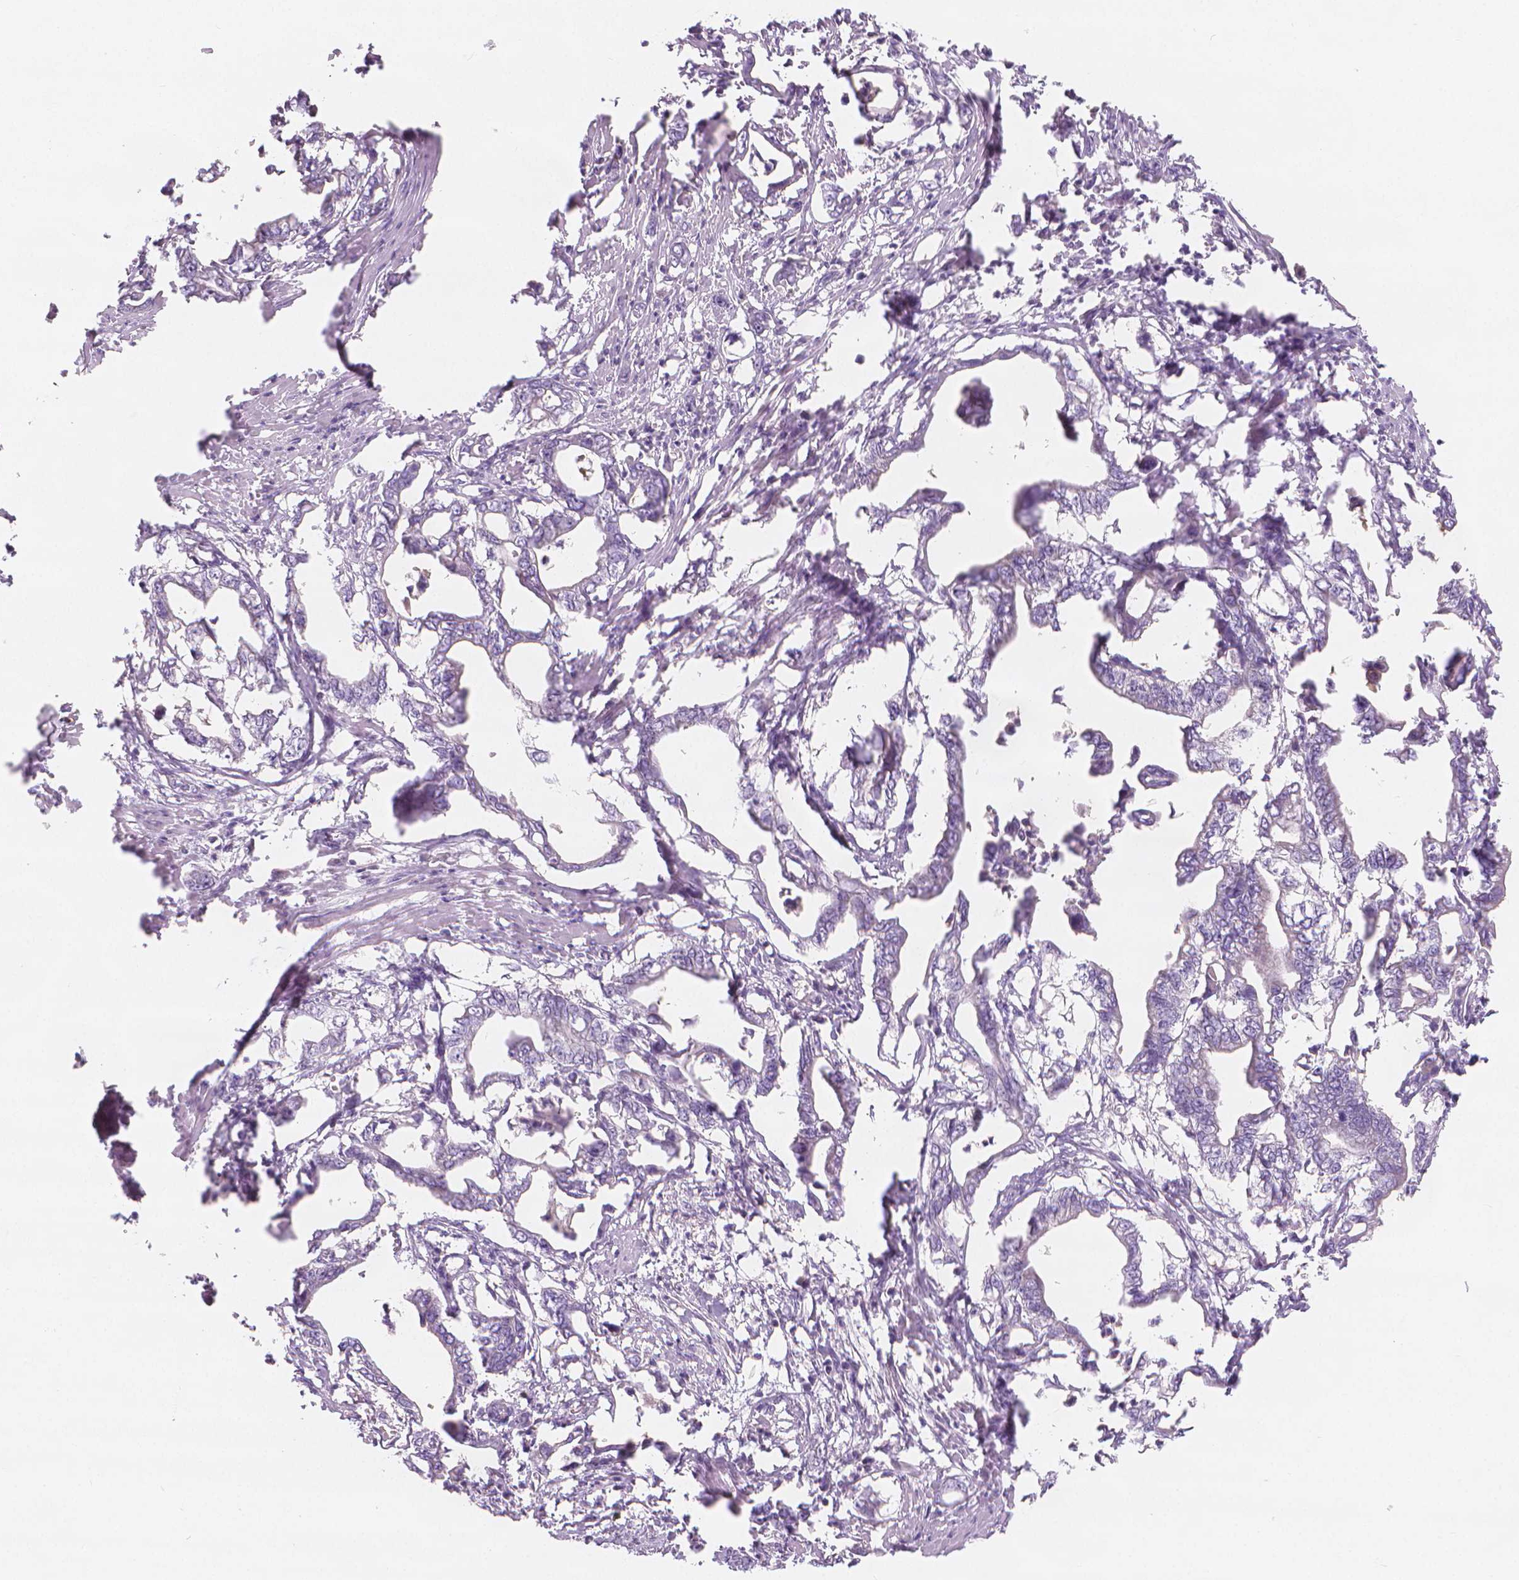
{"staining": {"intensity": "negative", "quantity": "none", "location": "none"}, "tissue": "pancreatic cancer", "cell_type": "Tumor cells", "image_type": "cancer", "snomed": [{"axis": "morphology", "description": "Adenocarcinoma, NOS"}, {"axis": "topography", "description": "Pancreas"}], "caption": "IHC image of neoplastic tissue: human pancreatic adenocarcinoma stained with DAB demonstrates no significant protein positivity in tumor cells.", "gene": "APOA4", "patient": {"sex": "male", "age": 61}}